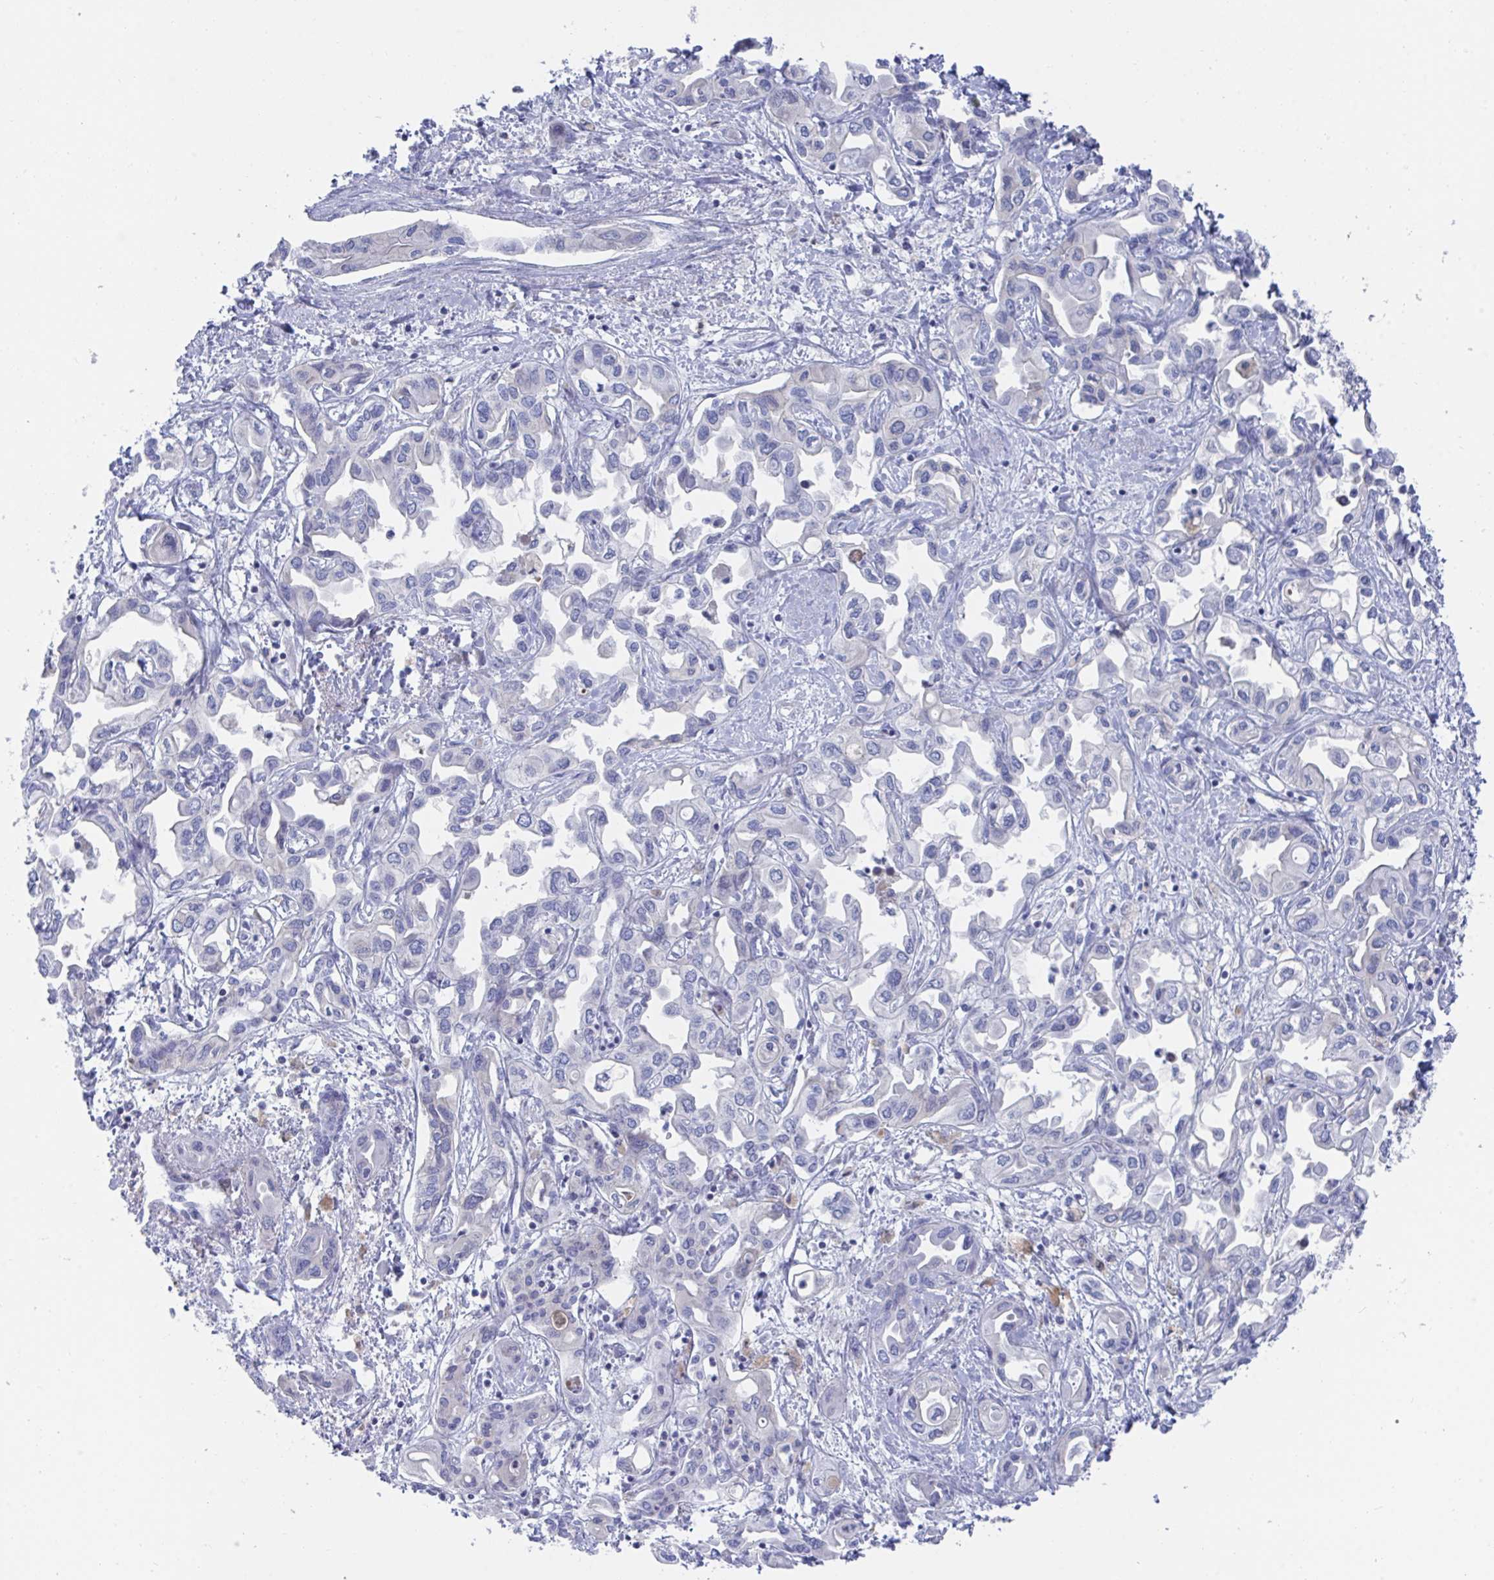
{"staining": {"intensity": "negative", "quantity": "none", "location": "none"}, "tissue": "liver cancer", "cell_type": "Tumor cells", "image_type": "cancer", "snomed": [{"axis": "morphology", "description": "Cholangiocarcinoma"}, {"axis": "topography", "description": "Liver"}], "caption": "IHC image of liver cancer (cholangiocarcinoma) stained for a protein (brown), which displays no staining in tumor cells. (DAB immunohistochemistry visualized using brightfield microscopy, high magnification).", "gene": "TNFAIP6", "patient": {"sex": "female", "age": 64}}